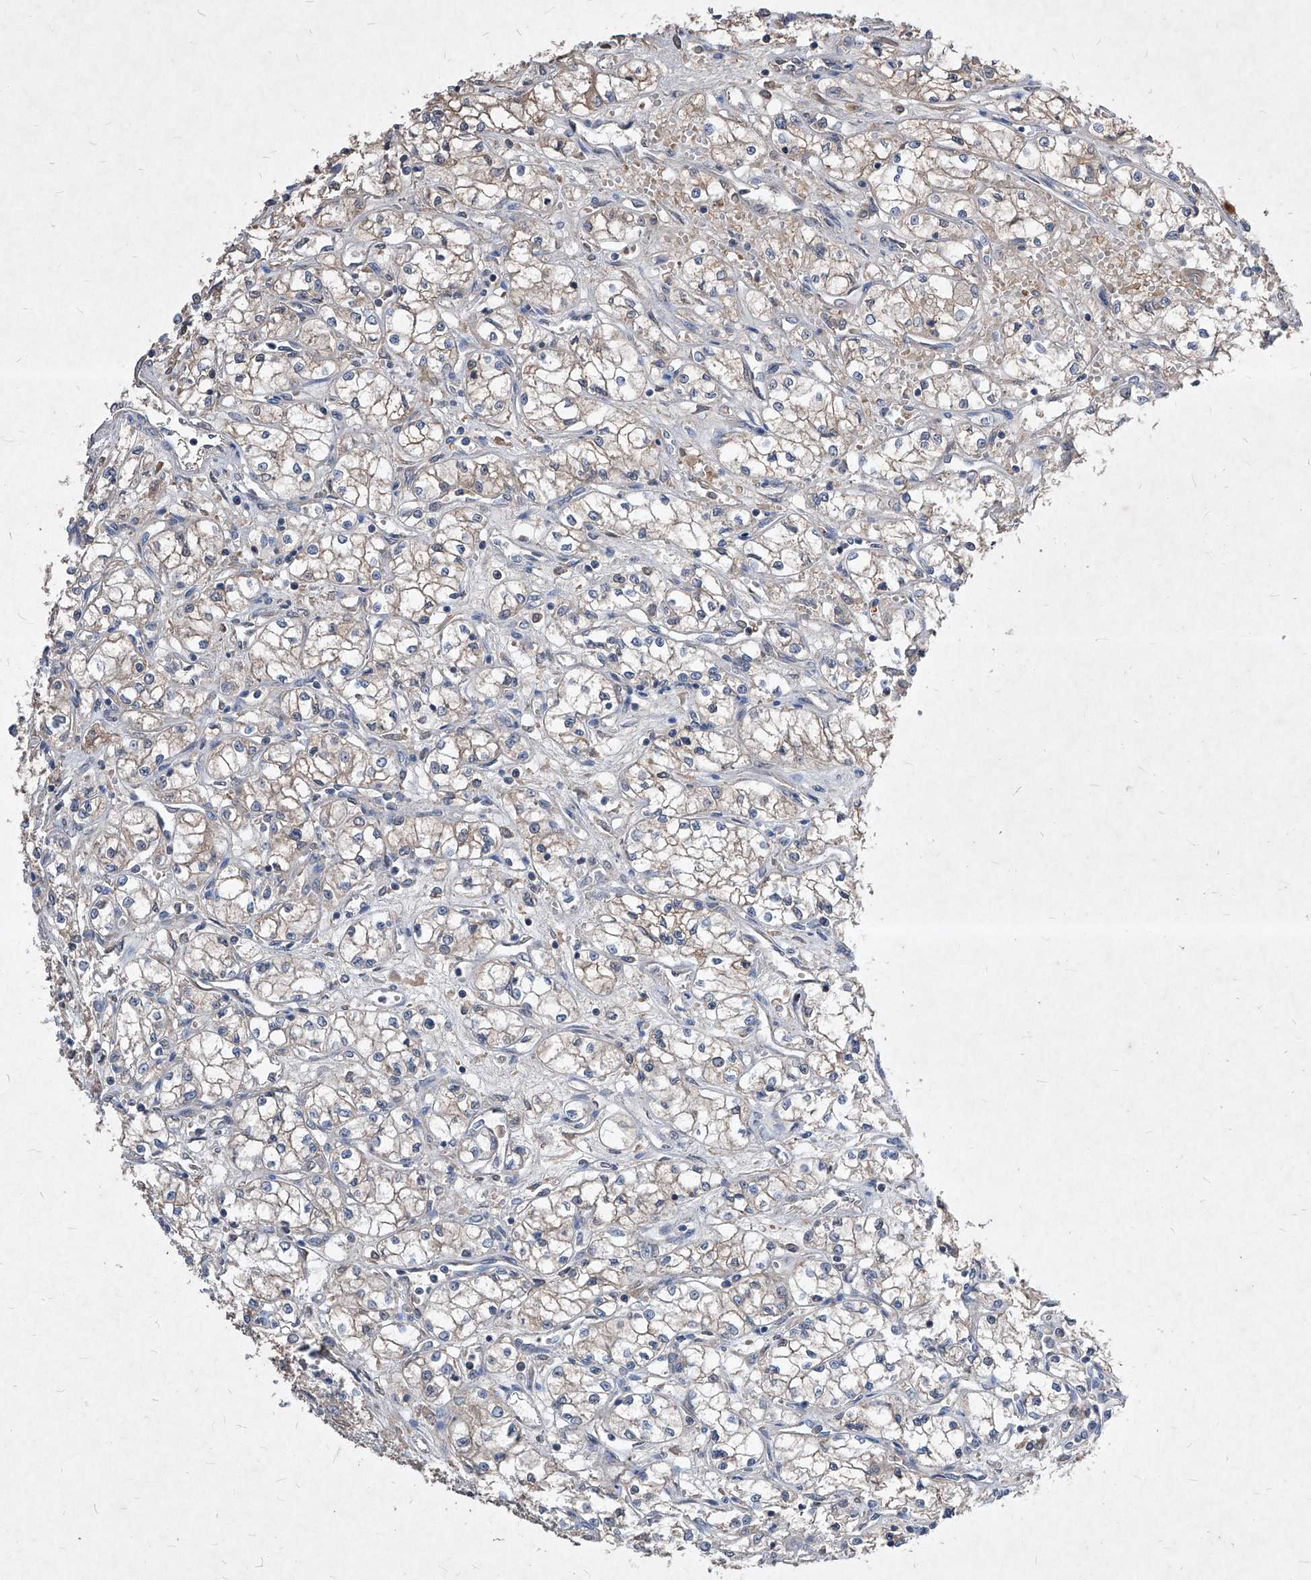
{"staining": {"intensity": "negative", "quantity": "none", "location": "none"}, "tissue": "renal cancer", "cell_type": "Tumor cells", "image_type": "cancer", "snomed": [{"axis": "morphology", "description": "Normal tissue, NOS"}, {"axis": "morphology", "description": "Adenocarcinoma, NOS"}, {"axis": "topography", "description": "Kidney"}], "caption": "An image of human renal cancer is negative for staining in tumor cells.", "gene": "SYNGR1", "patient": {"sex": "male", "age": 59}}